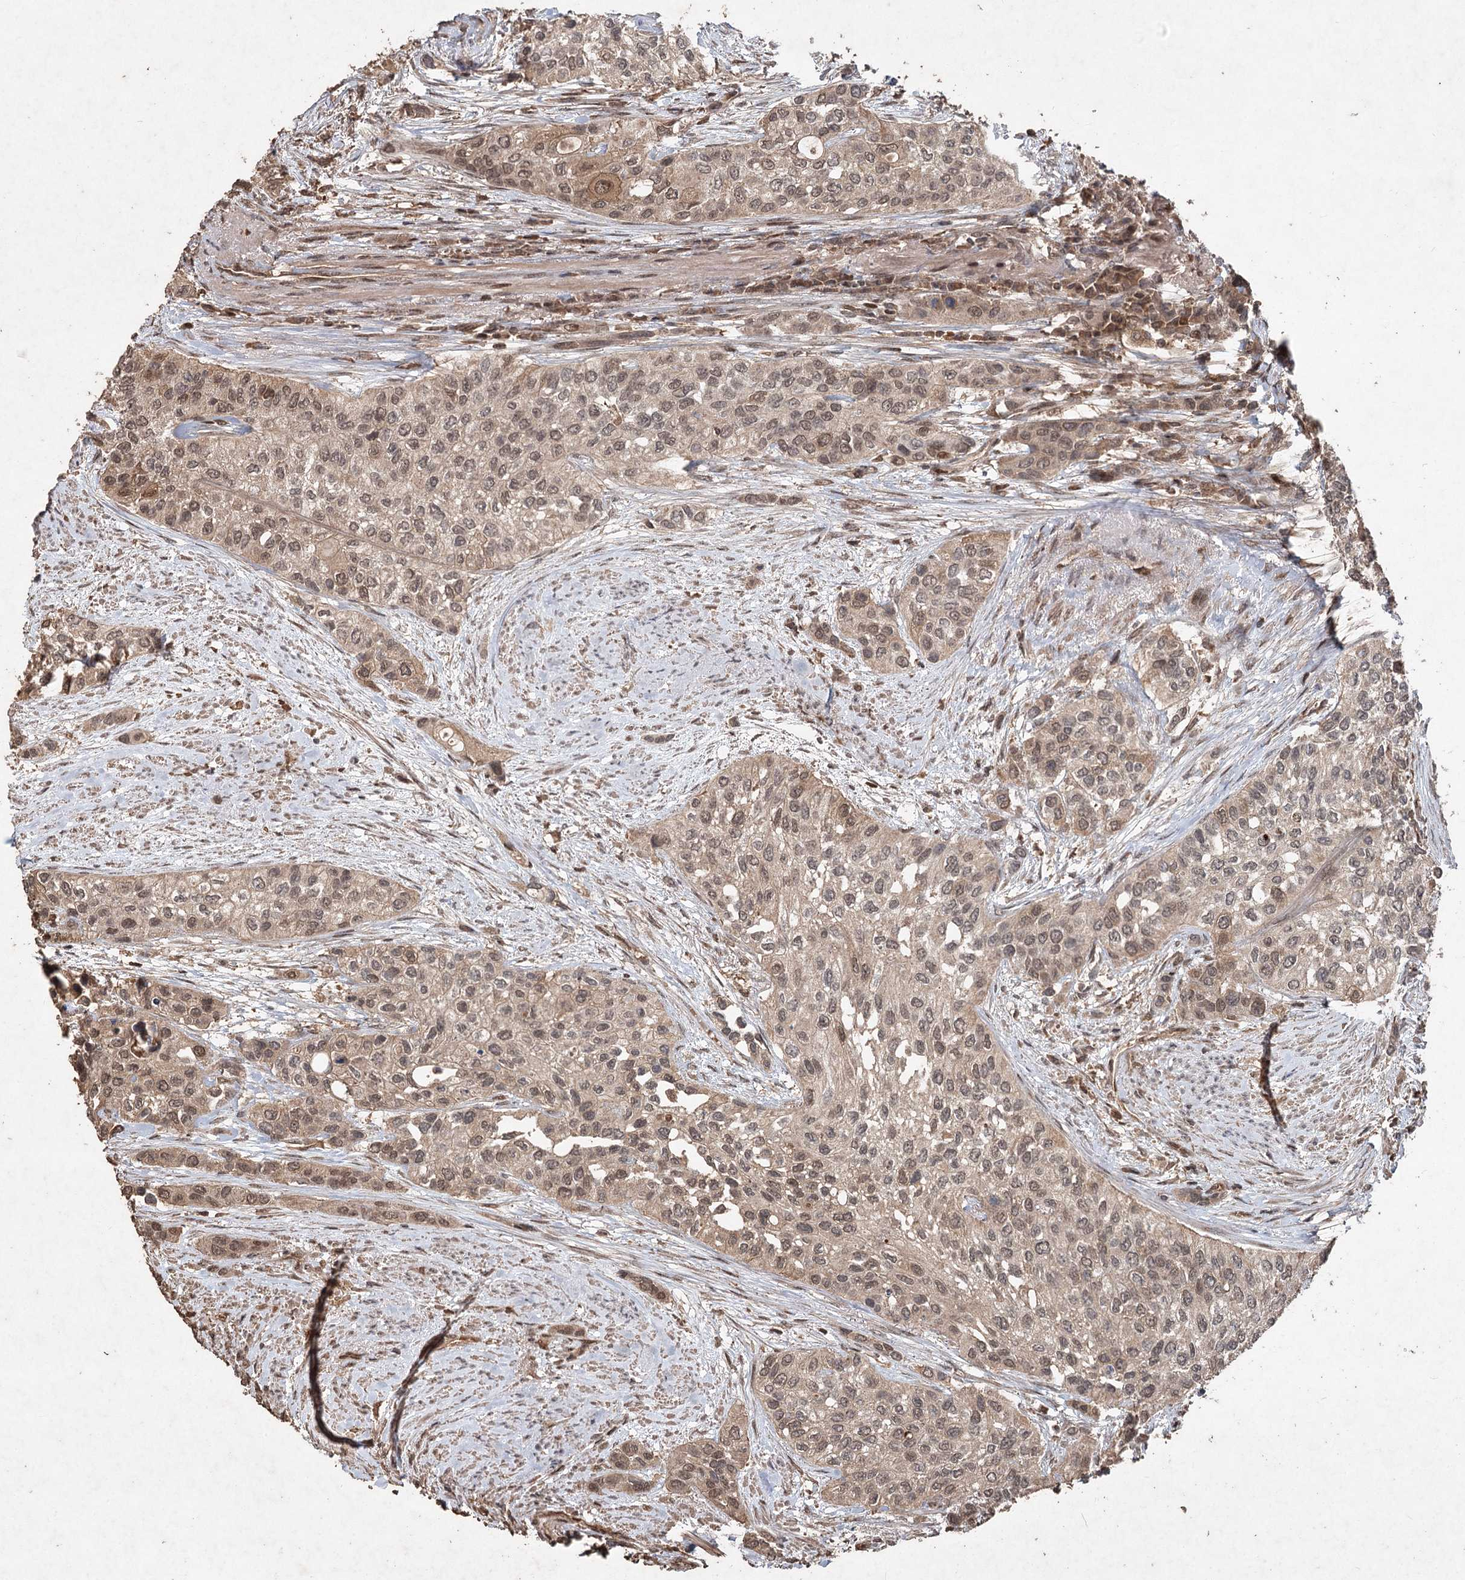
{"staining": {"intensity": "moderate", "quantity": "25%-75%", "location": "nuclear"}, "tissue": "urothelial cancer", "cell_type": "Tumor cells", "image_type": "cancer", "snomed": [{"axis": "morphology", "description": "Normal tissue, NOS"}, {"axis": "morphology", "description": "Urothelial carcinoma, High grade"}, {"axis": "topography", "description": "Vascular tissue"}, {"axis": "topography", "description": "Urinary bladder"}], "caption": "A histopathology image showing moderate nuclear expression in about 25%-75% of tumor cells in urothelial cancer, as visualized by brown immunohistochemical staining.", "gene": "FBXO7", "patient": {"sex": "female", "age": 56}}